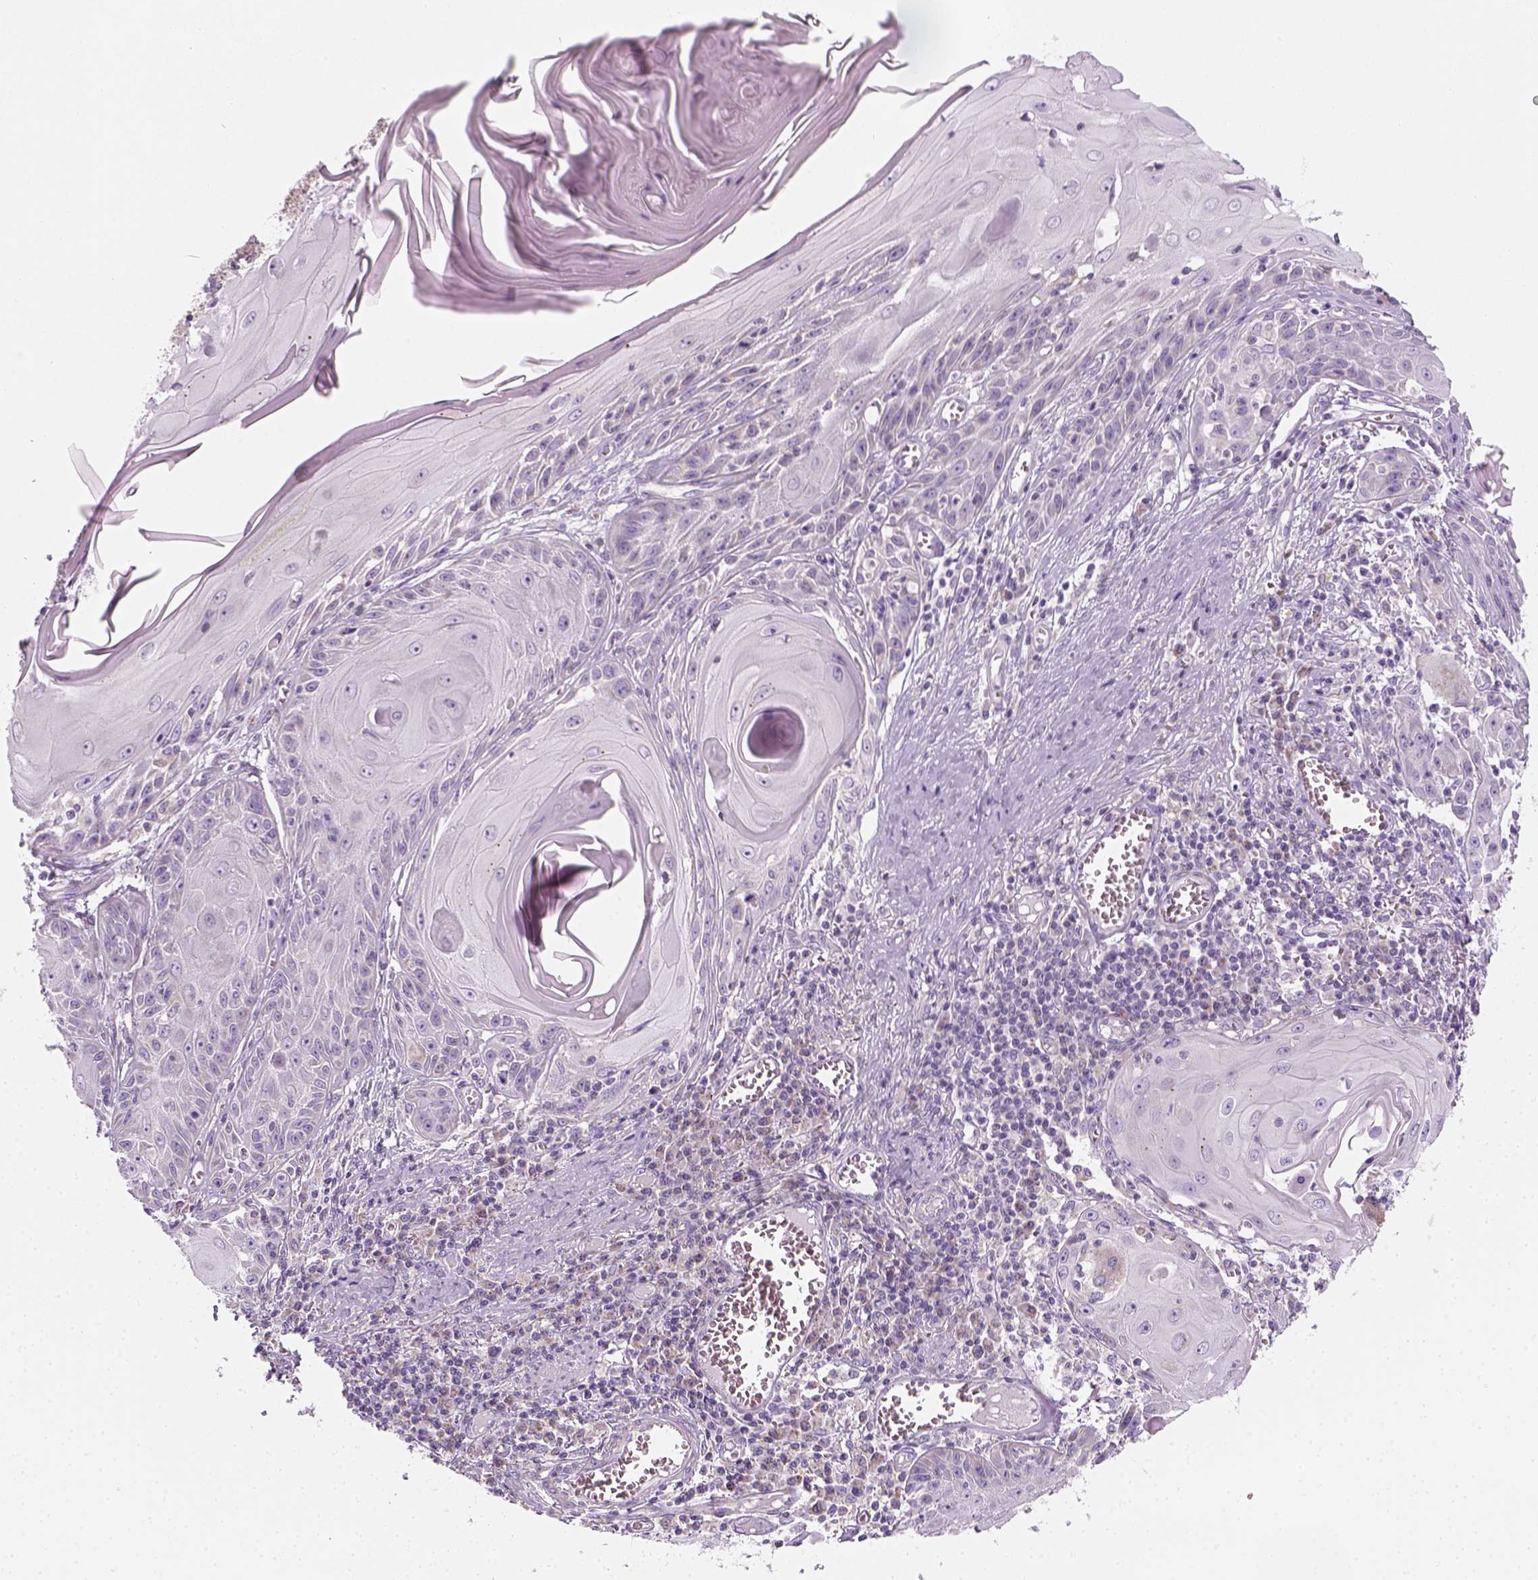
{"staining": {"intensity": "negative", "quantity": "none", "location": "none"}, "tissue": "skin cancer", "cell_type": "Tumor cells", "image_type": "cancer", "snomed": [{"axis": "morphology", "description": "Squamous cell carcinoma, NOS"}, {"axis": "topography", "description": "Skin"}, {"axis": "topography", "description": "Vulva"}], "caption": "Immunohistochemistry (IHC) of human skin cancer demonstrates no staining in tumor cells.", "gene": "AWAT2", "patient": {"sex": "female", "age": 85}}